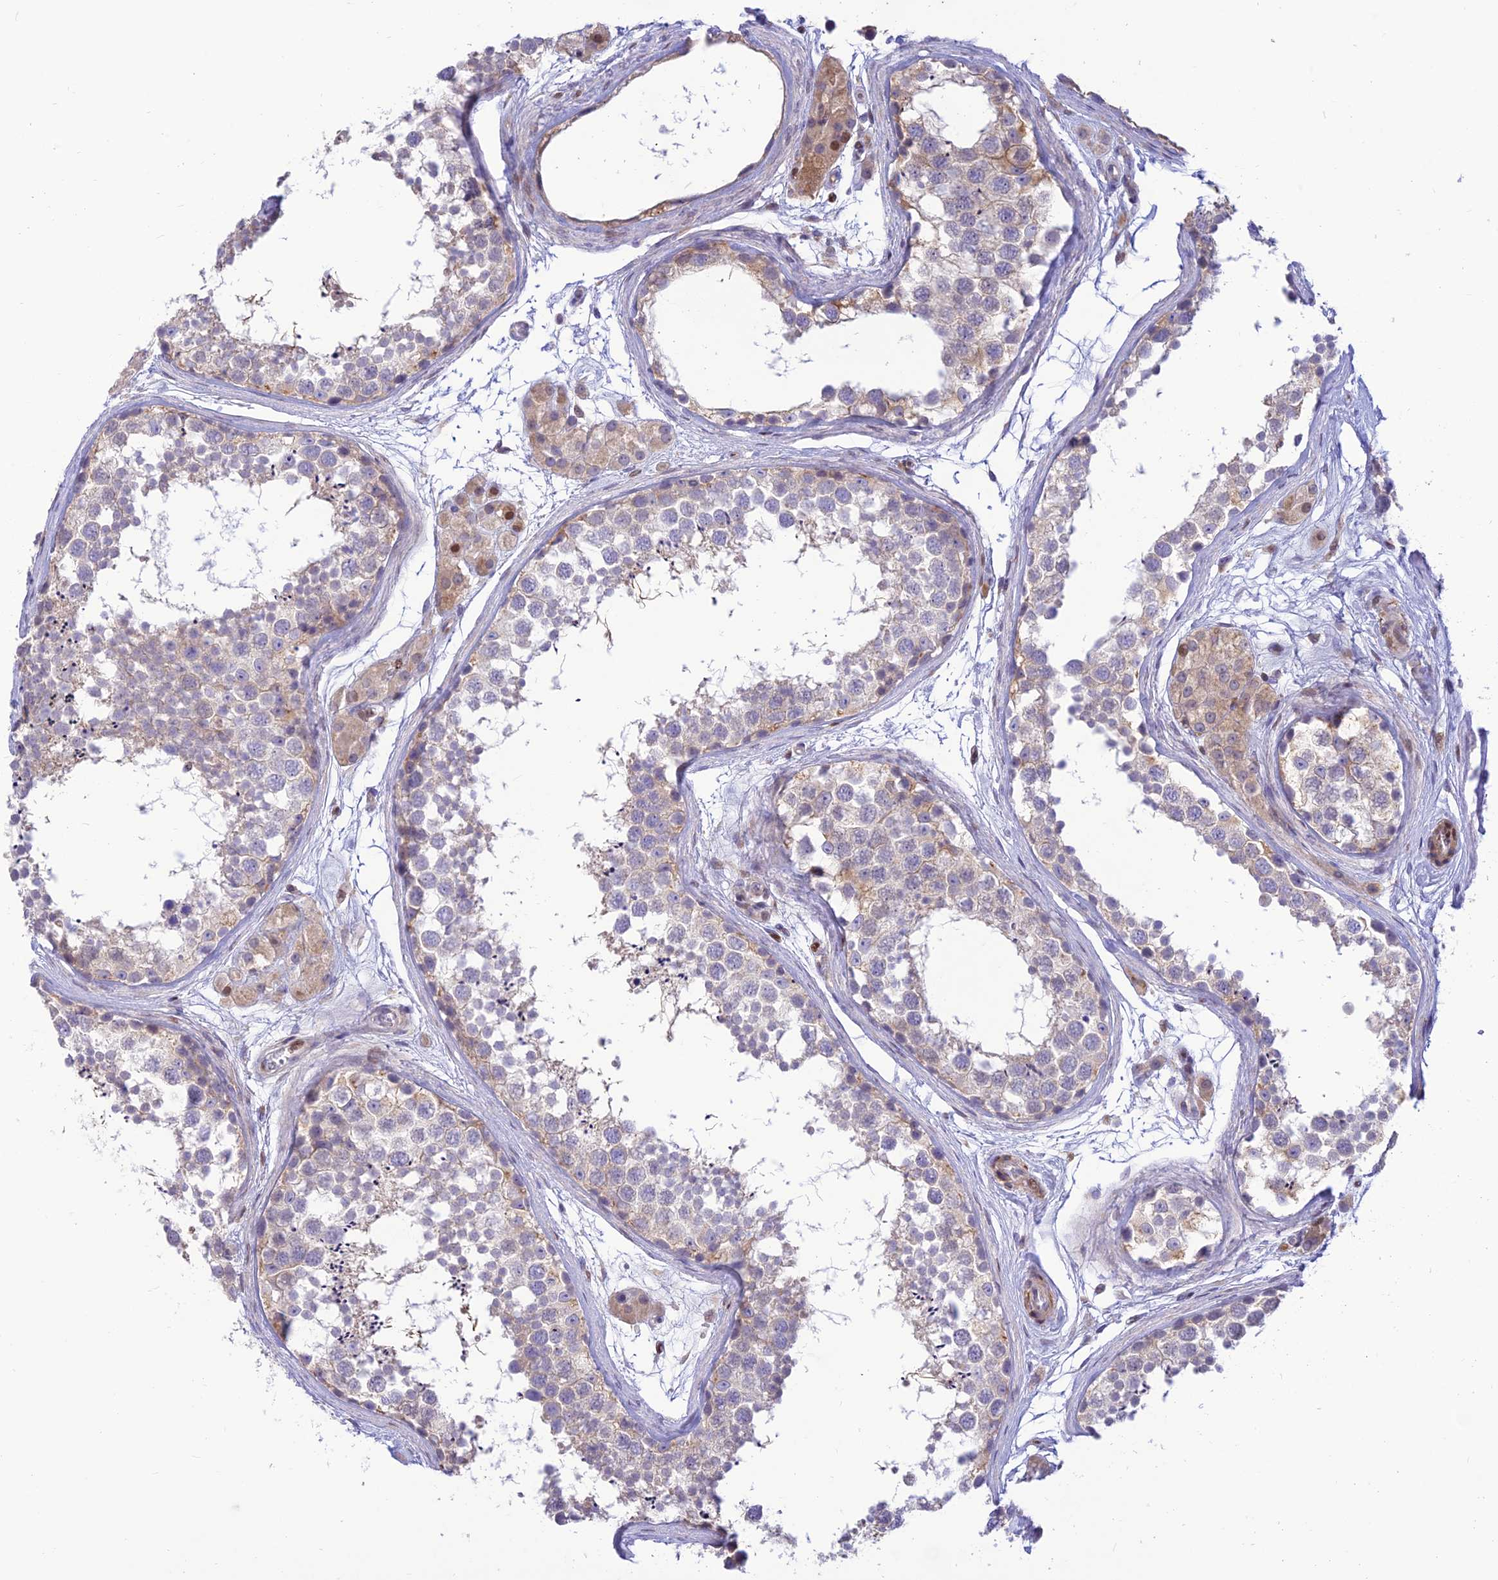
{"staining": {"intensity": "weak", "quantity": "<25%", "location": "cytoplasmic/membranous"}, "tissue": "testis", "cell_type": "Cells in seminiferous ducts", "image_type": "normal", "snomed": [{"axis": "morphology", "description": "Normal tissue, NOS"}, {"axis": "topography", "description": "Testis"}], "caption": "Cells in seminiferous ducts show no significant protein positivity in unremarkable testis. (Stains: DAB immunohistochemistry (IHC) with hematoxylin counter stain, Microscopy: brightfield microscopy at high magnification).", "gene": "FAM186B", "patient": {"sex": "male", "age": 56}}